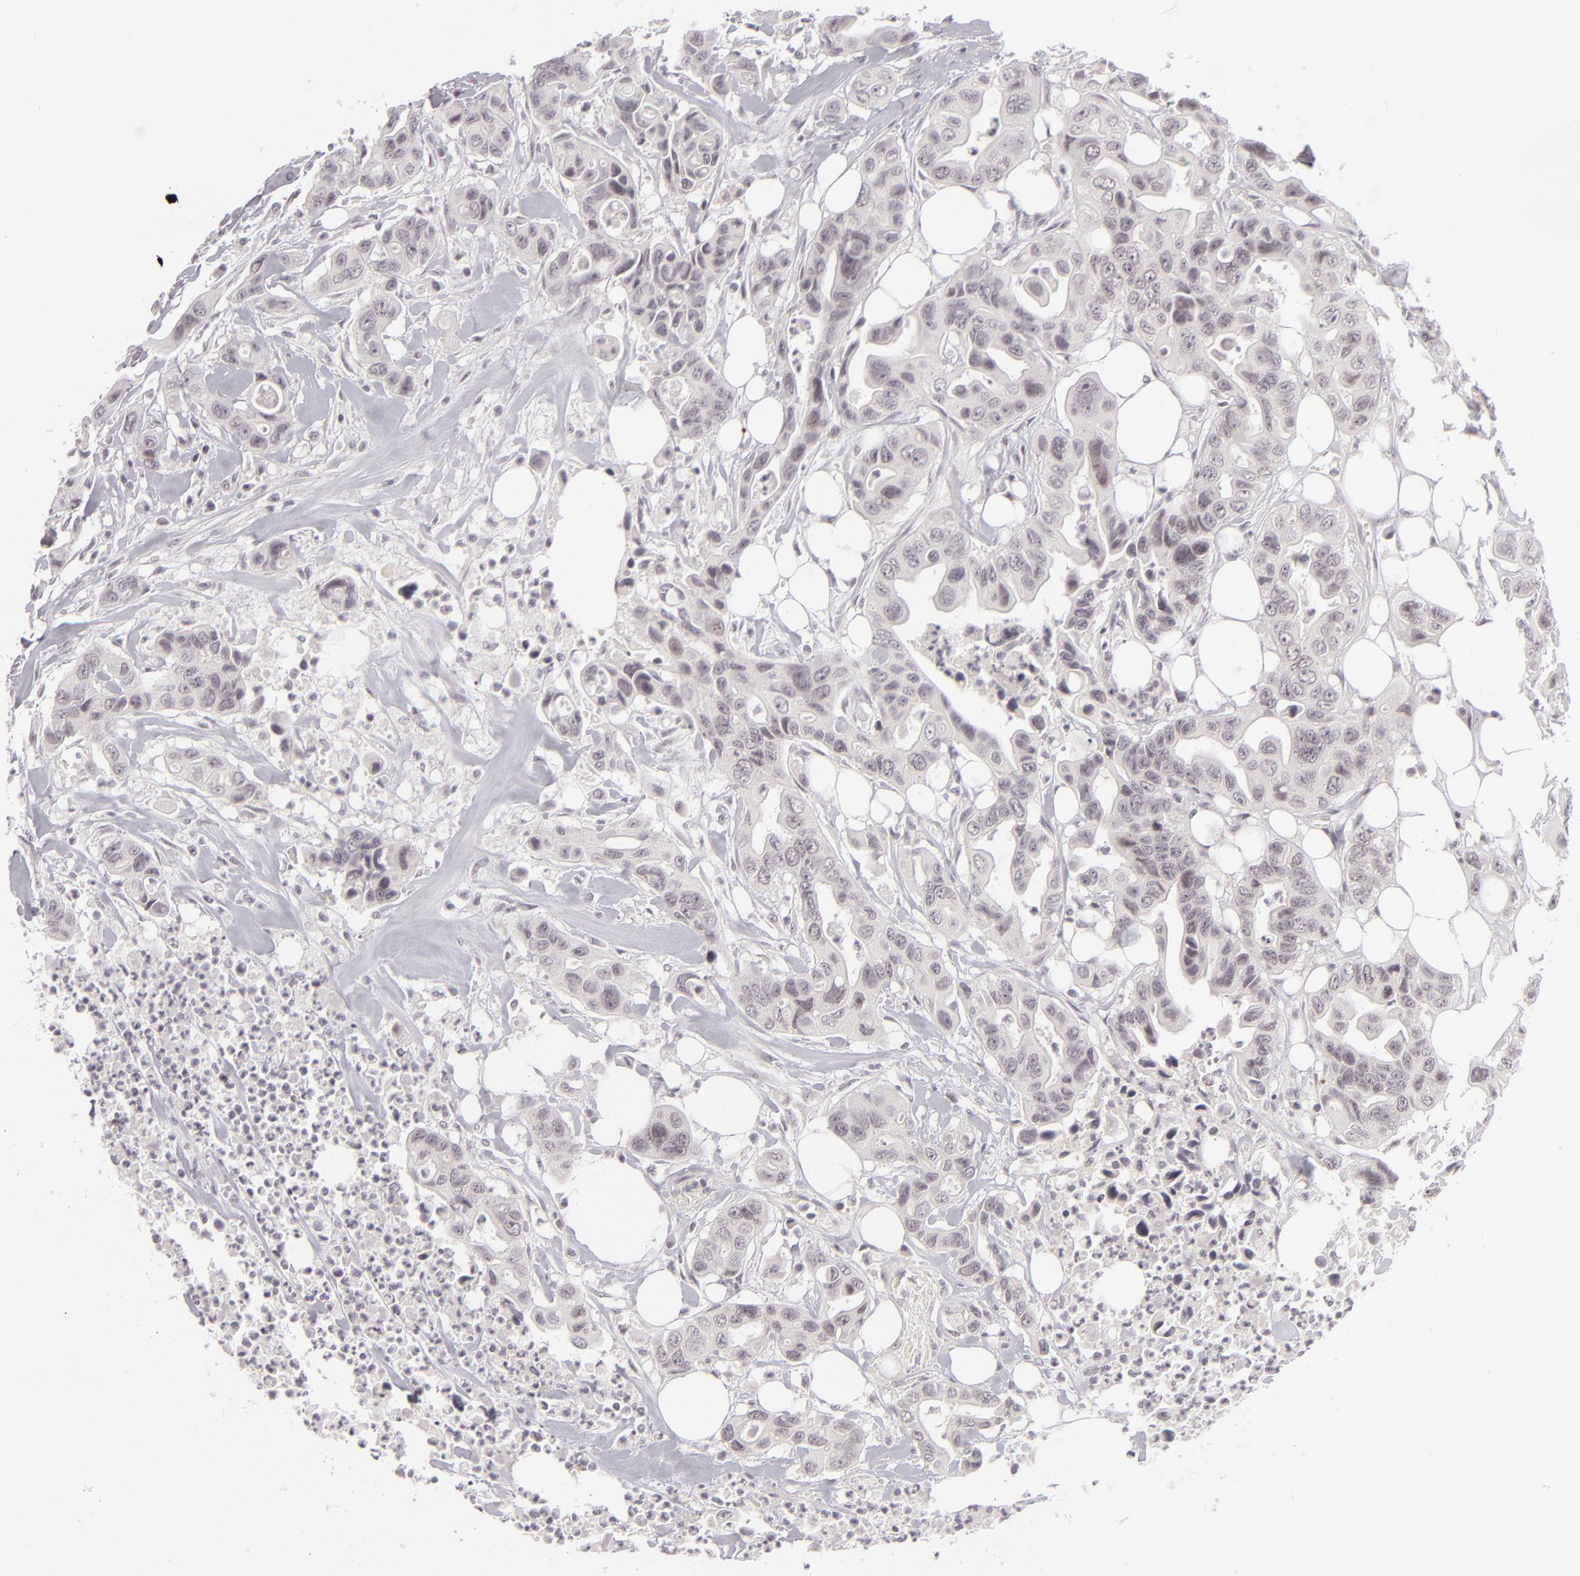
{"staining": {"intensity": "weak", "quantity": "<25%", "location": "nuclear"}, "tissue": "colorectal cancer", "cell_type": "Tumor cells", "image_type": "cancer", "snomed": [{"axis": "morphology", "description": "Adenocarcinoma, NOS"}, {"axis": "topography", "description": "Colon"}], "caption": "Tumor cells are negative for brown protein staining in colorectal cancer (adenocarcinoma).", "gene": "DLG3", "patient": {"sex": "female", "age": 70}}